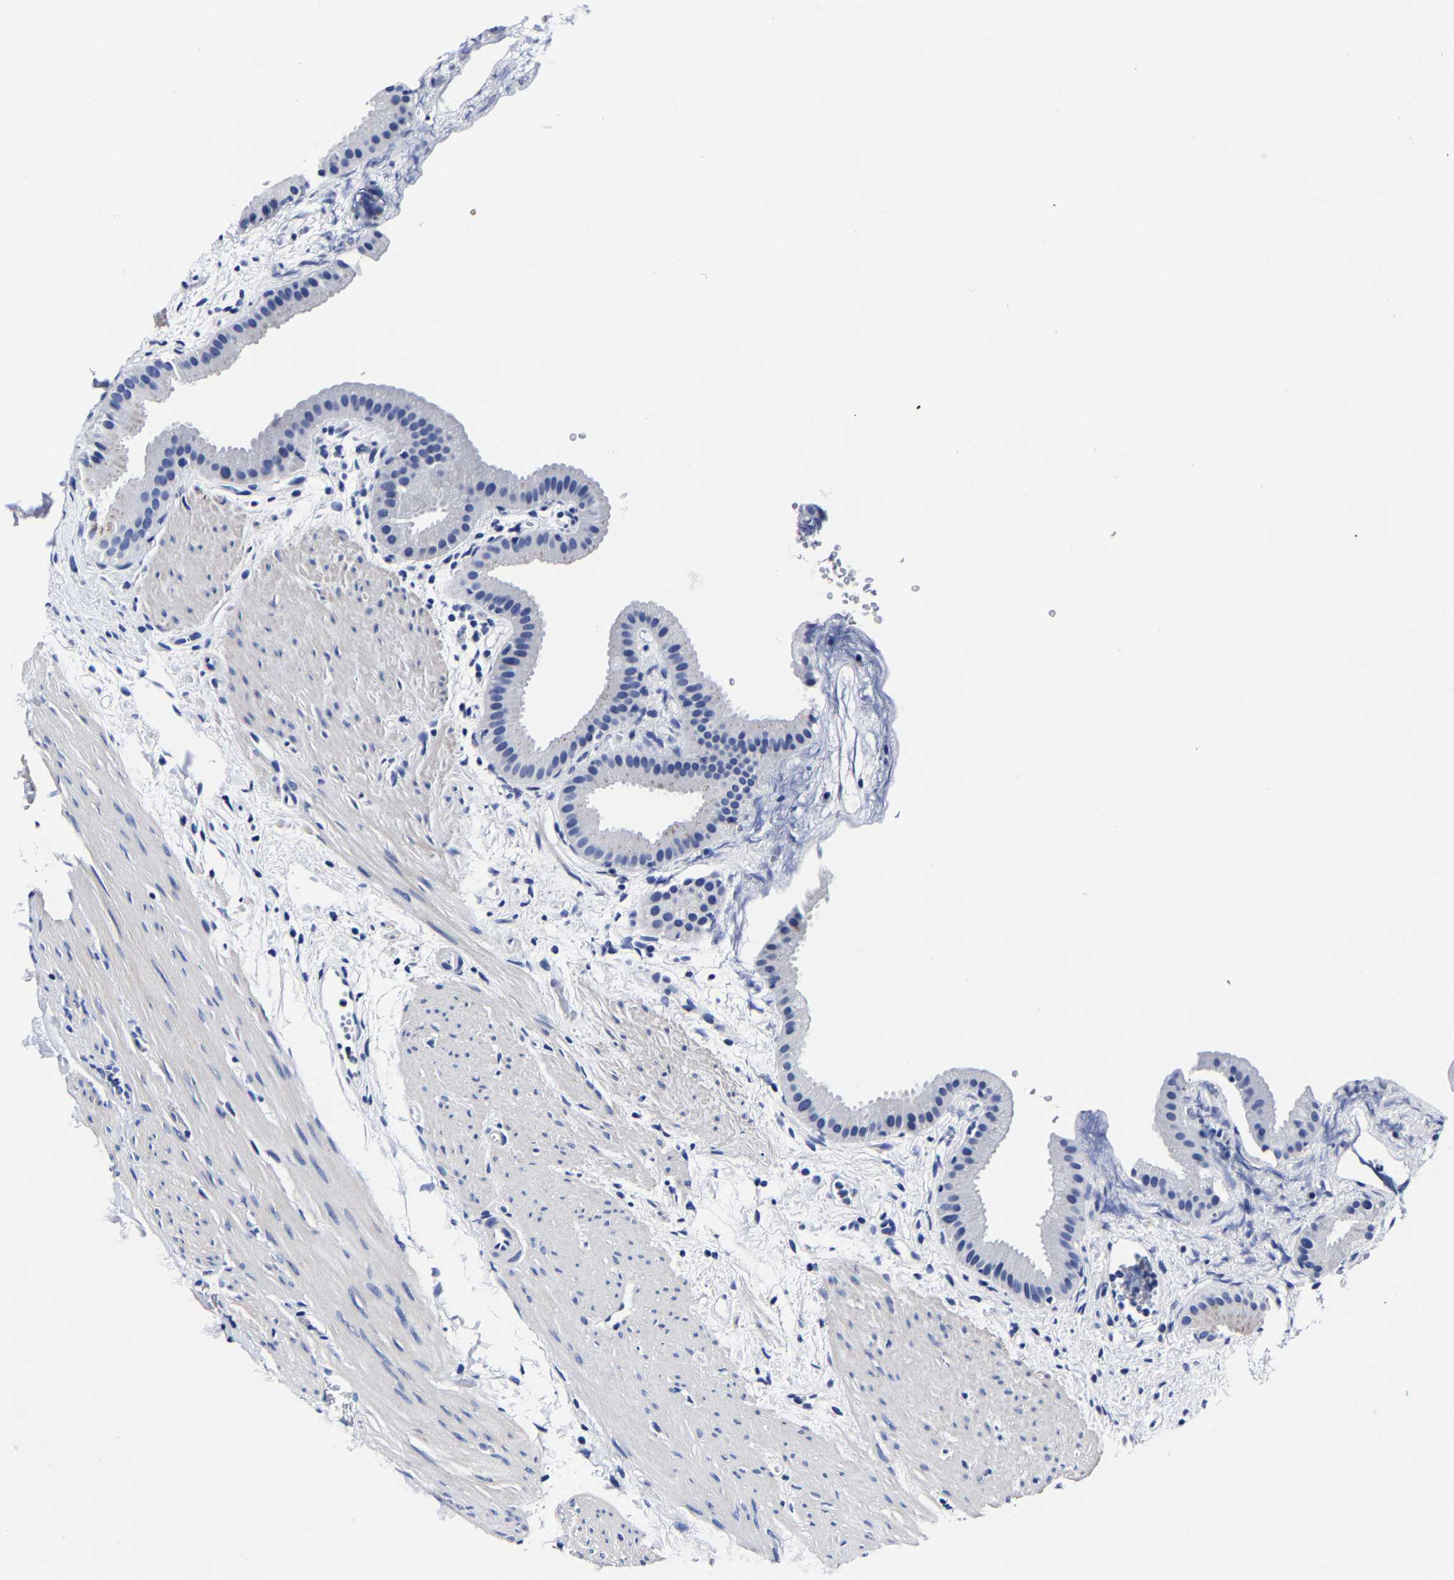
{"staining": {"intensity": "negative", "quantity": "none", "location": "none"}, "tissue": "gallbladder", "cell_type": "Glandular cells", "image_type": "normal", "snomed": [{"axis": "morphology", "description": "Normal tissue, NOS"}, {"axis": "topography", "description": "Gallbladder"}], "caption": "Immunohistochemistry micrograph of unremarkable gallbladder stained for a protein (brown), which displays no expression in glandular cells. (Brightfield microscopy of DAB immunohistochemistry at high magnification).", "gene": "CPA2", "patient": {"sex": "female", "age": 64}}